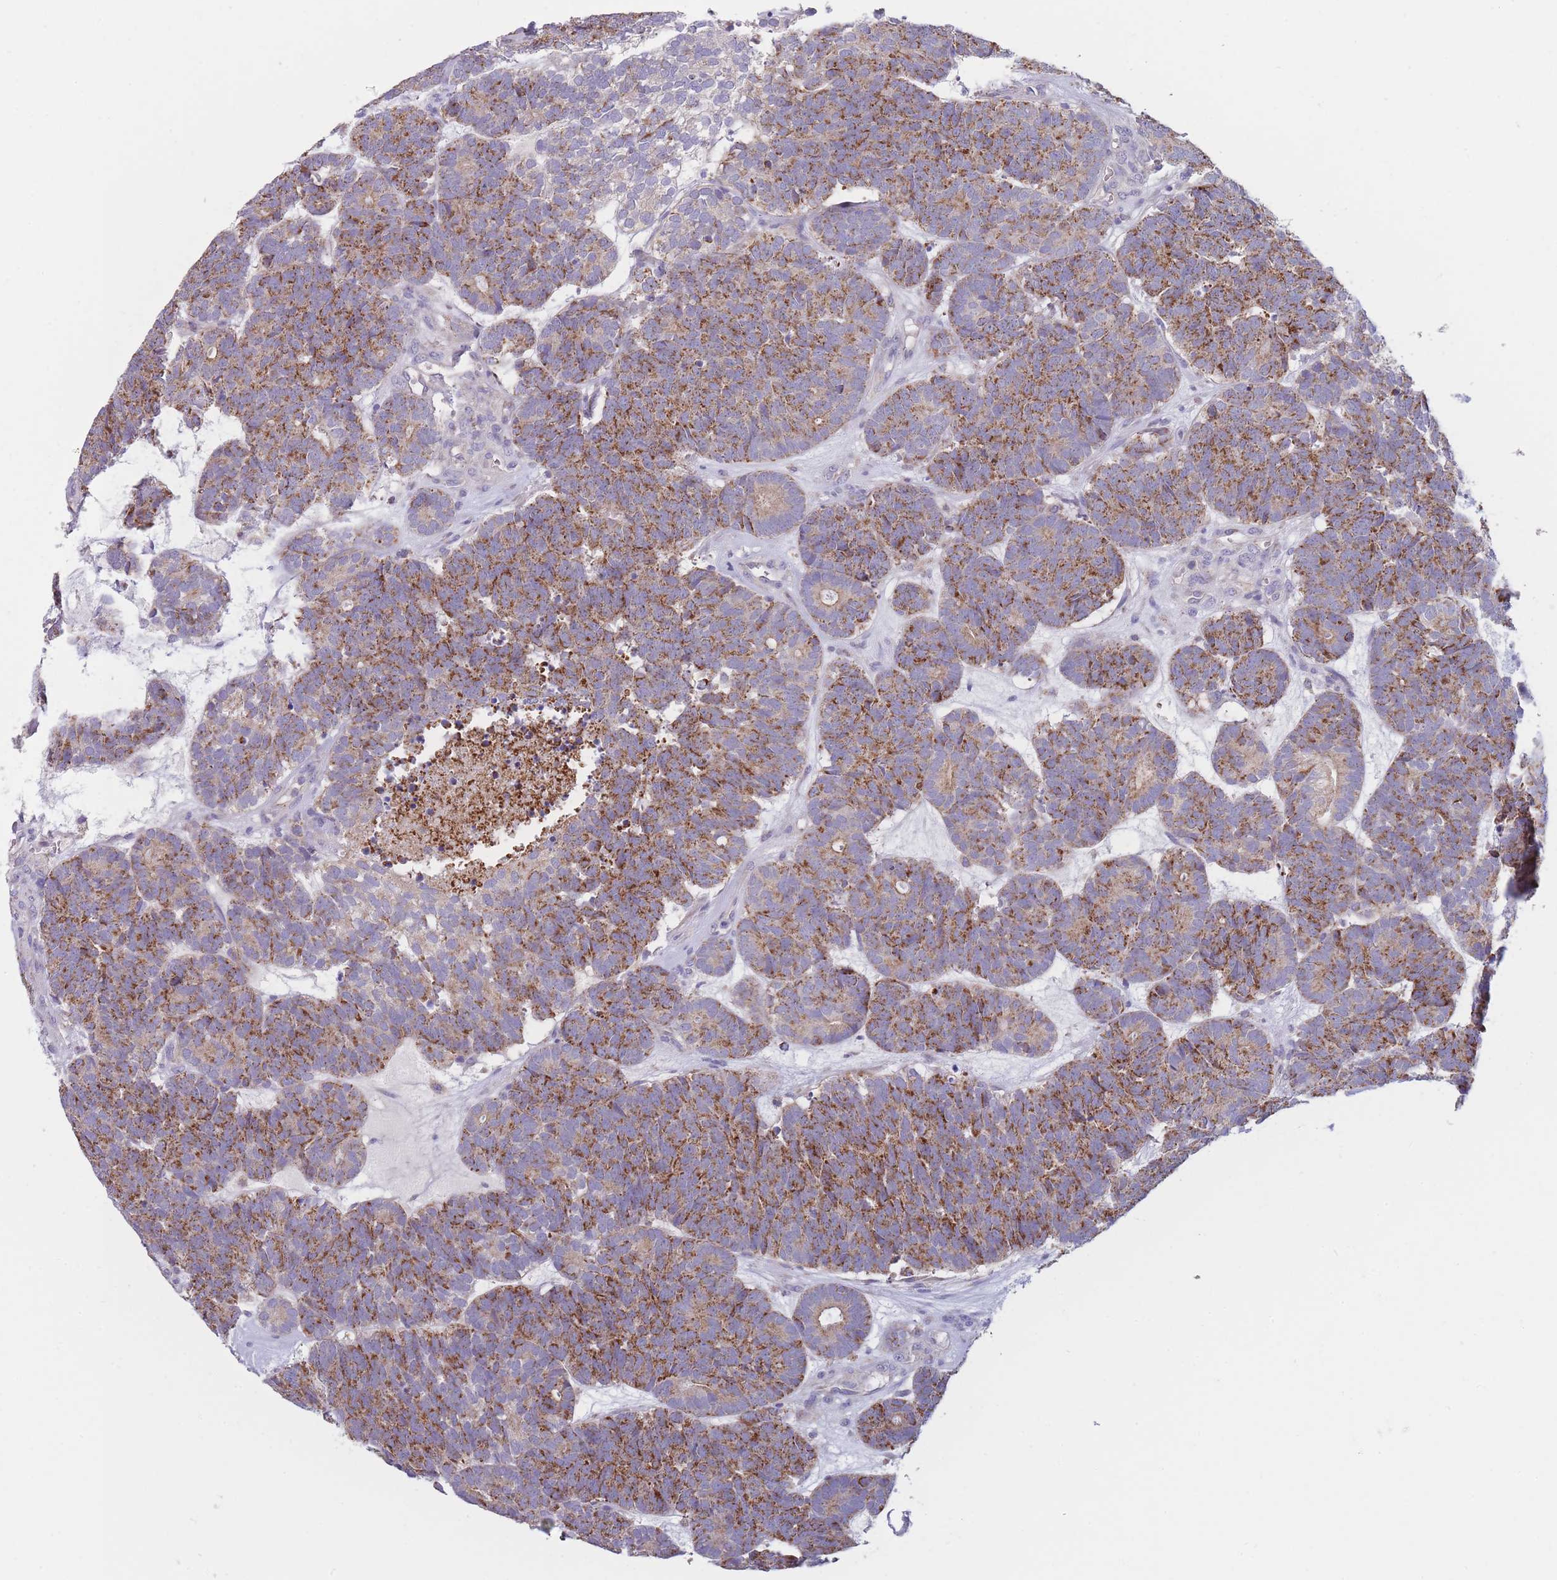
{"staining": {"intensity": "moderate", "quantity": ">75%", "location": "cytoplasmic/membranous"}, "tissue": "head and neck cancer", "cell_type": "Tumor cells", "image_type": "cancer", "snomed": [{"axis": "morphology", "description": "Adenocarcinoma, NOS"}, {"axis": "topography", "description": "Head-Neck"}], "caption": "A medium amount of moderate cytoplasmic/membranous positivity is appreciated in about >75% of tumor cells in head and neck cancer tissue. The staining is performed using DAB brown chromogen to label protein expression. The nuclei are counter-stained blue using hematoxylin.", "gene": "SLC25A42", "patient": {"sex": "female", "age": 81}}